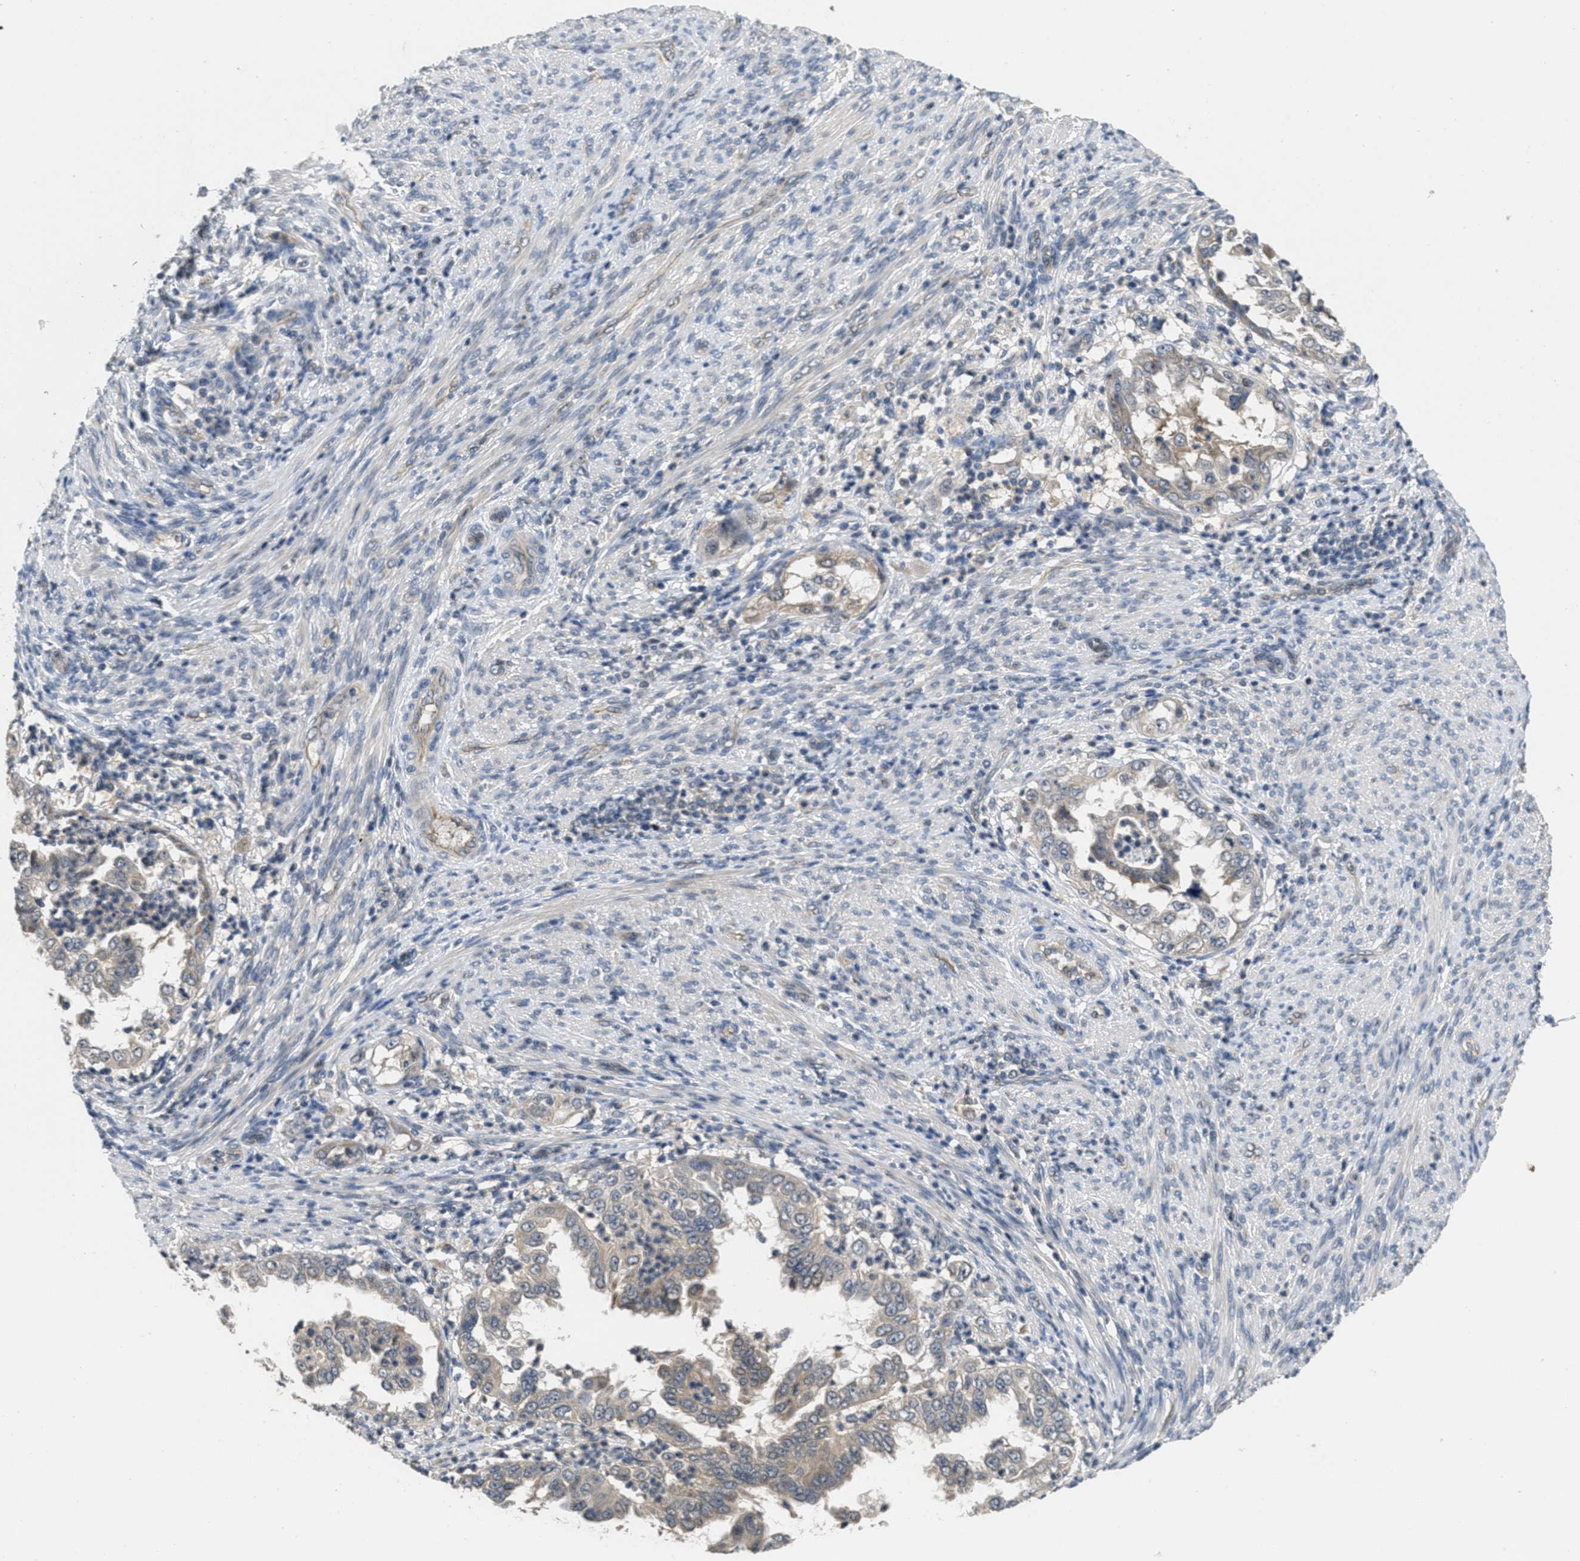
{"staining": {"intensity": "weak", "quantity": ">75%", "location": "cytoplasmic/membranous"}, "tissue": "endometrial cancer", "cell_type": "Tumor cells", "image_type": "cancer", "snomed": [{"axis": "morphology", "description": "Adenocarcinoma, NOS"}, {"axis": "topography", "description": "Endometrium"}], "caption": "Approximately >75% of tumor cells in endometrial adenocarcinoma exhibit weak cytoplasmic/membranous protein positivity as visualized by brown immunohistochemical staining.", "gene": "ANGPT1", "patient": {"sex": "female", "age": 85}}